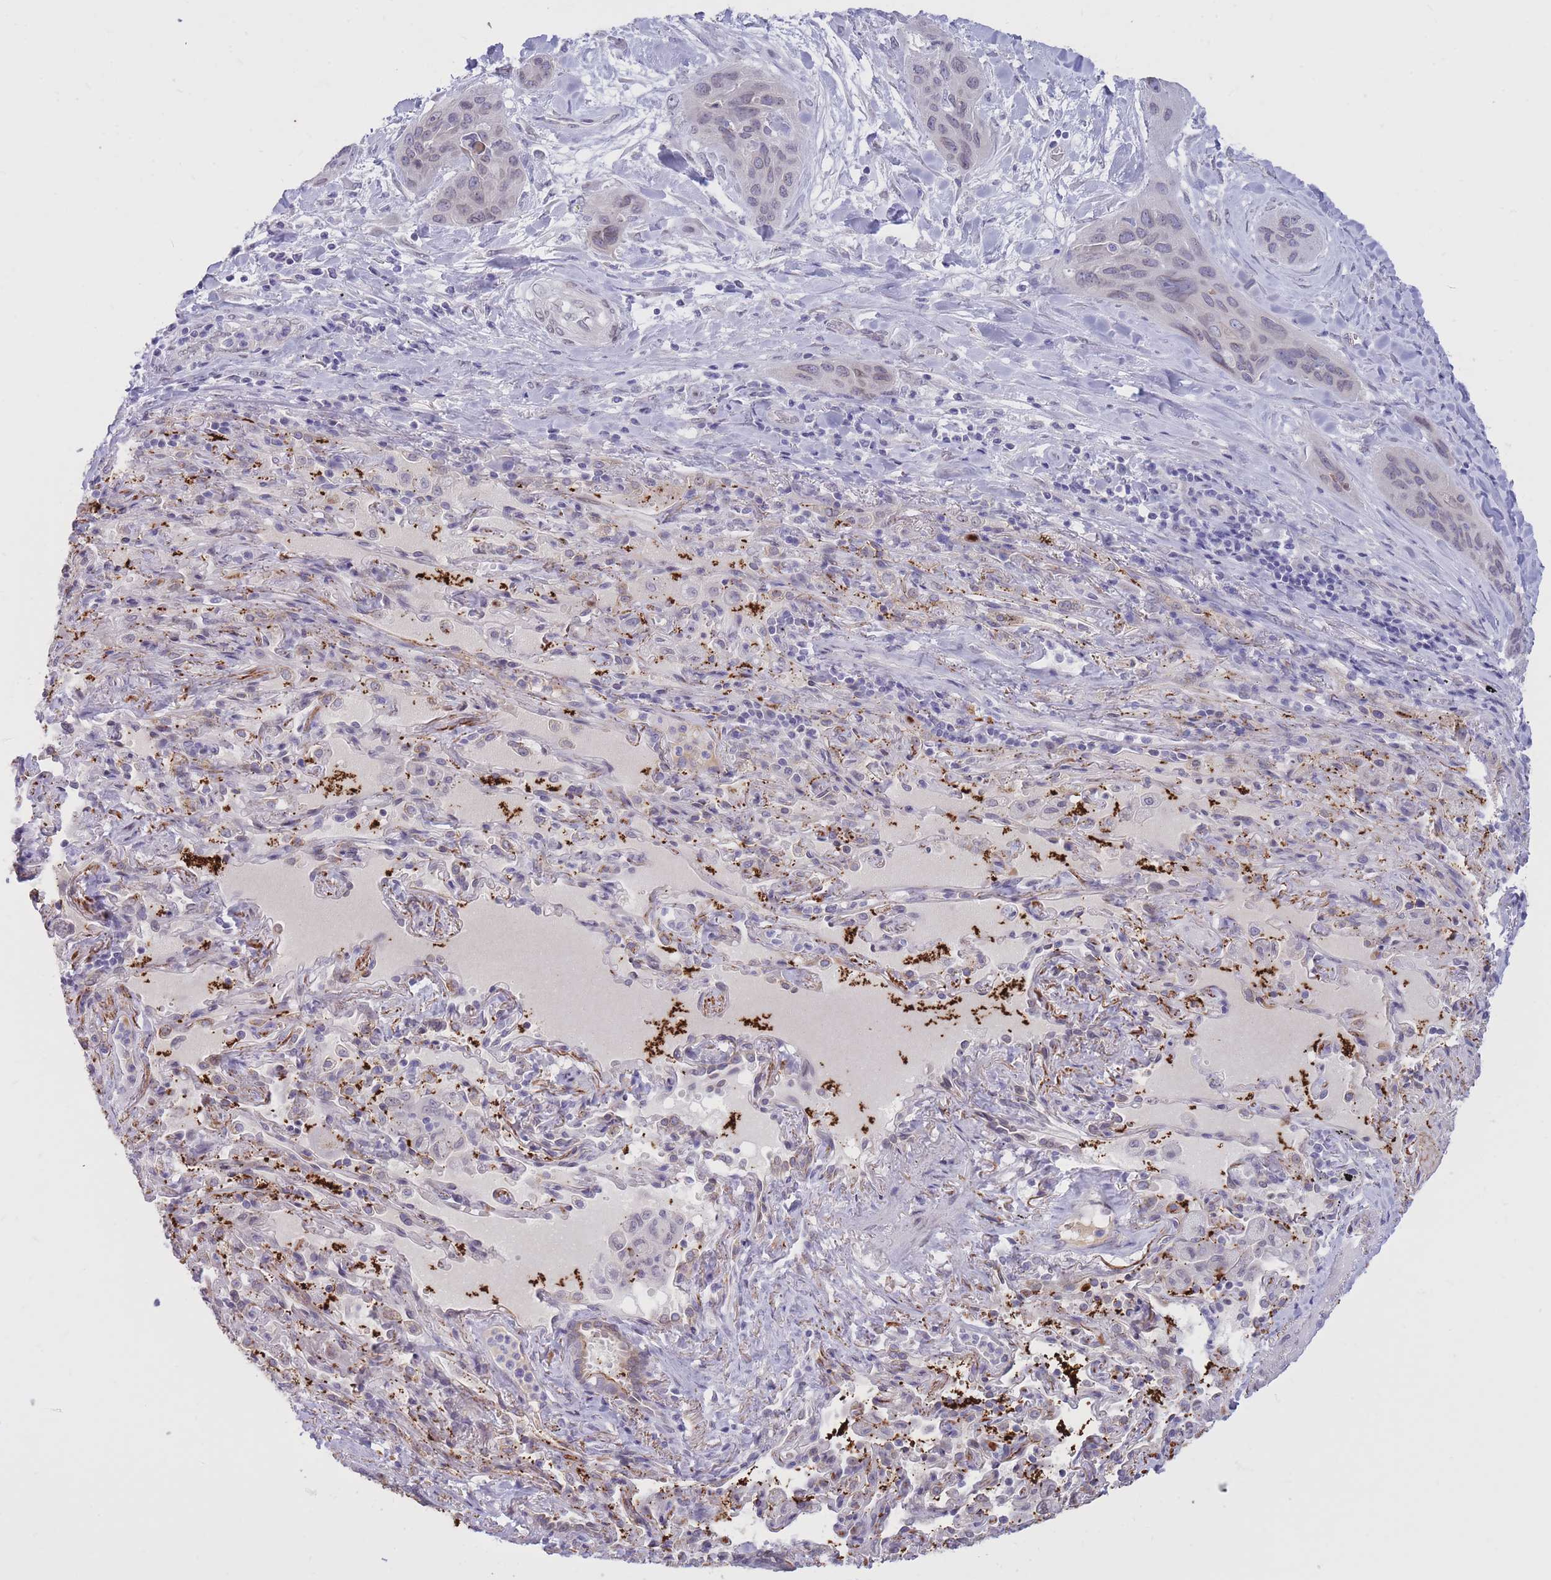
{"staining": {"intensity": "weak", "quantity": "25%-75%", "location": "nuclear"}, "tissue": "lung cancer", "cell_type": "Tumor cells", "image_type": "cancer", "snomed": [{"axis": "morphology", "description": "Squamous cell carcinoma, NOS"}, {"axis": "topography", "description": "Lung"}], "caption": "Immunohistochemical staining of human squamous cell carcinoma (lung) exhibits low levels of weak nuclear positivity in about 25%-75% of tumor cells.", "gene": "HOOK2", "patient": {"sex": "female", "age": 70}}